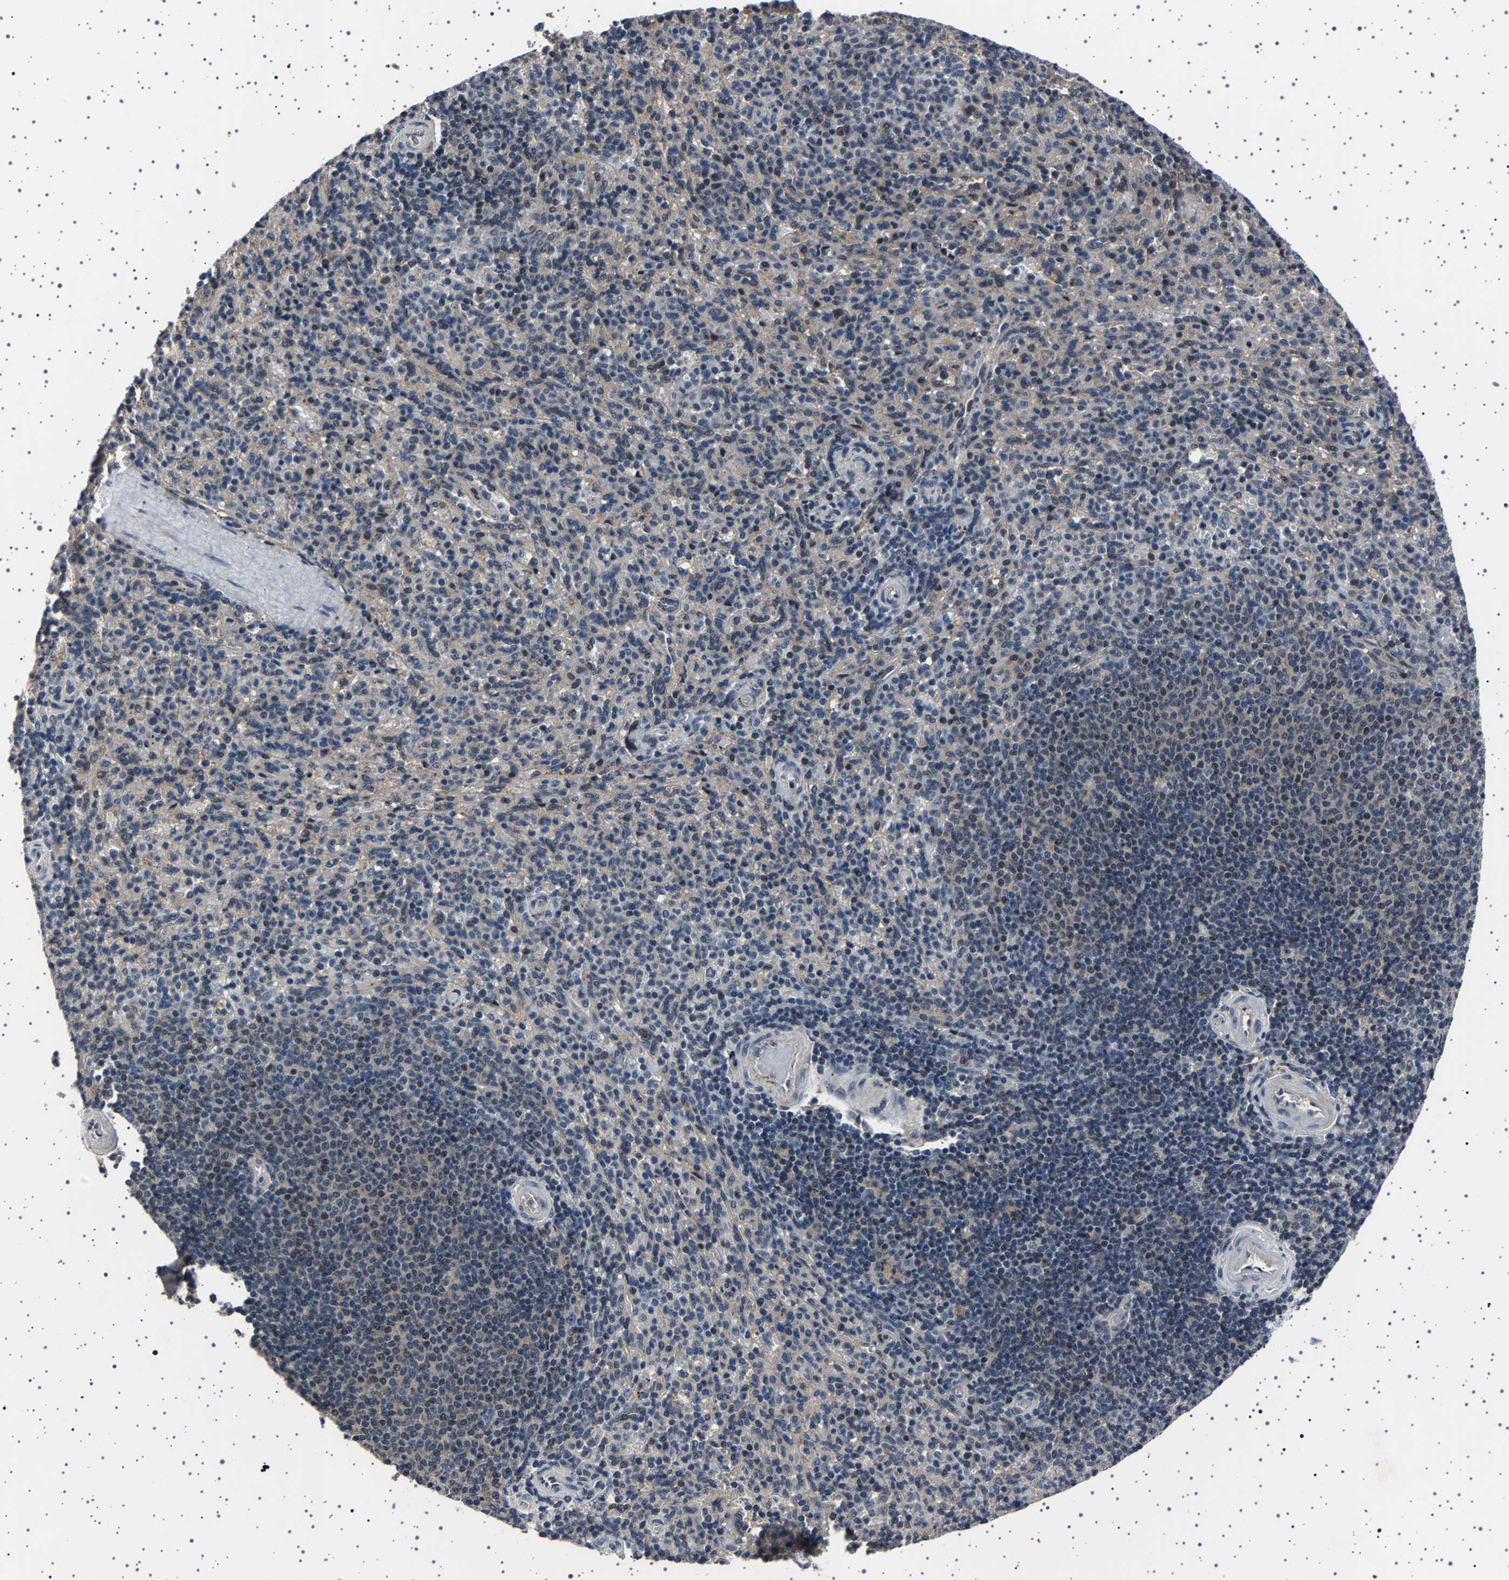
{"staining": {"intensity": "negative", "quantity": "none", "location": "none"}, "tissue": "spleen", "cell_type": "Cells in red pulp", "image_type": "normal", "snomed": [{"axis": "morphology", "description": "Normal tissue, NOS"}, {"axis": "topography", "description": "Spleen"}], "caption": "An immunohistochemistry histopathology image of normal spleen is shown. There is no staining in cells in red pulp of spleen.", "gene": "NCKAP1", "patient": {"sex": "male", "age": 36}}